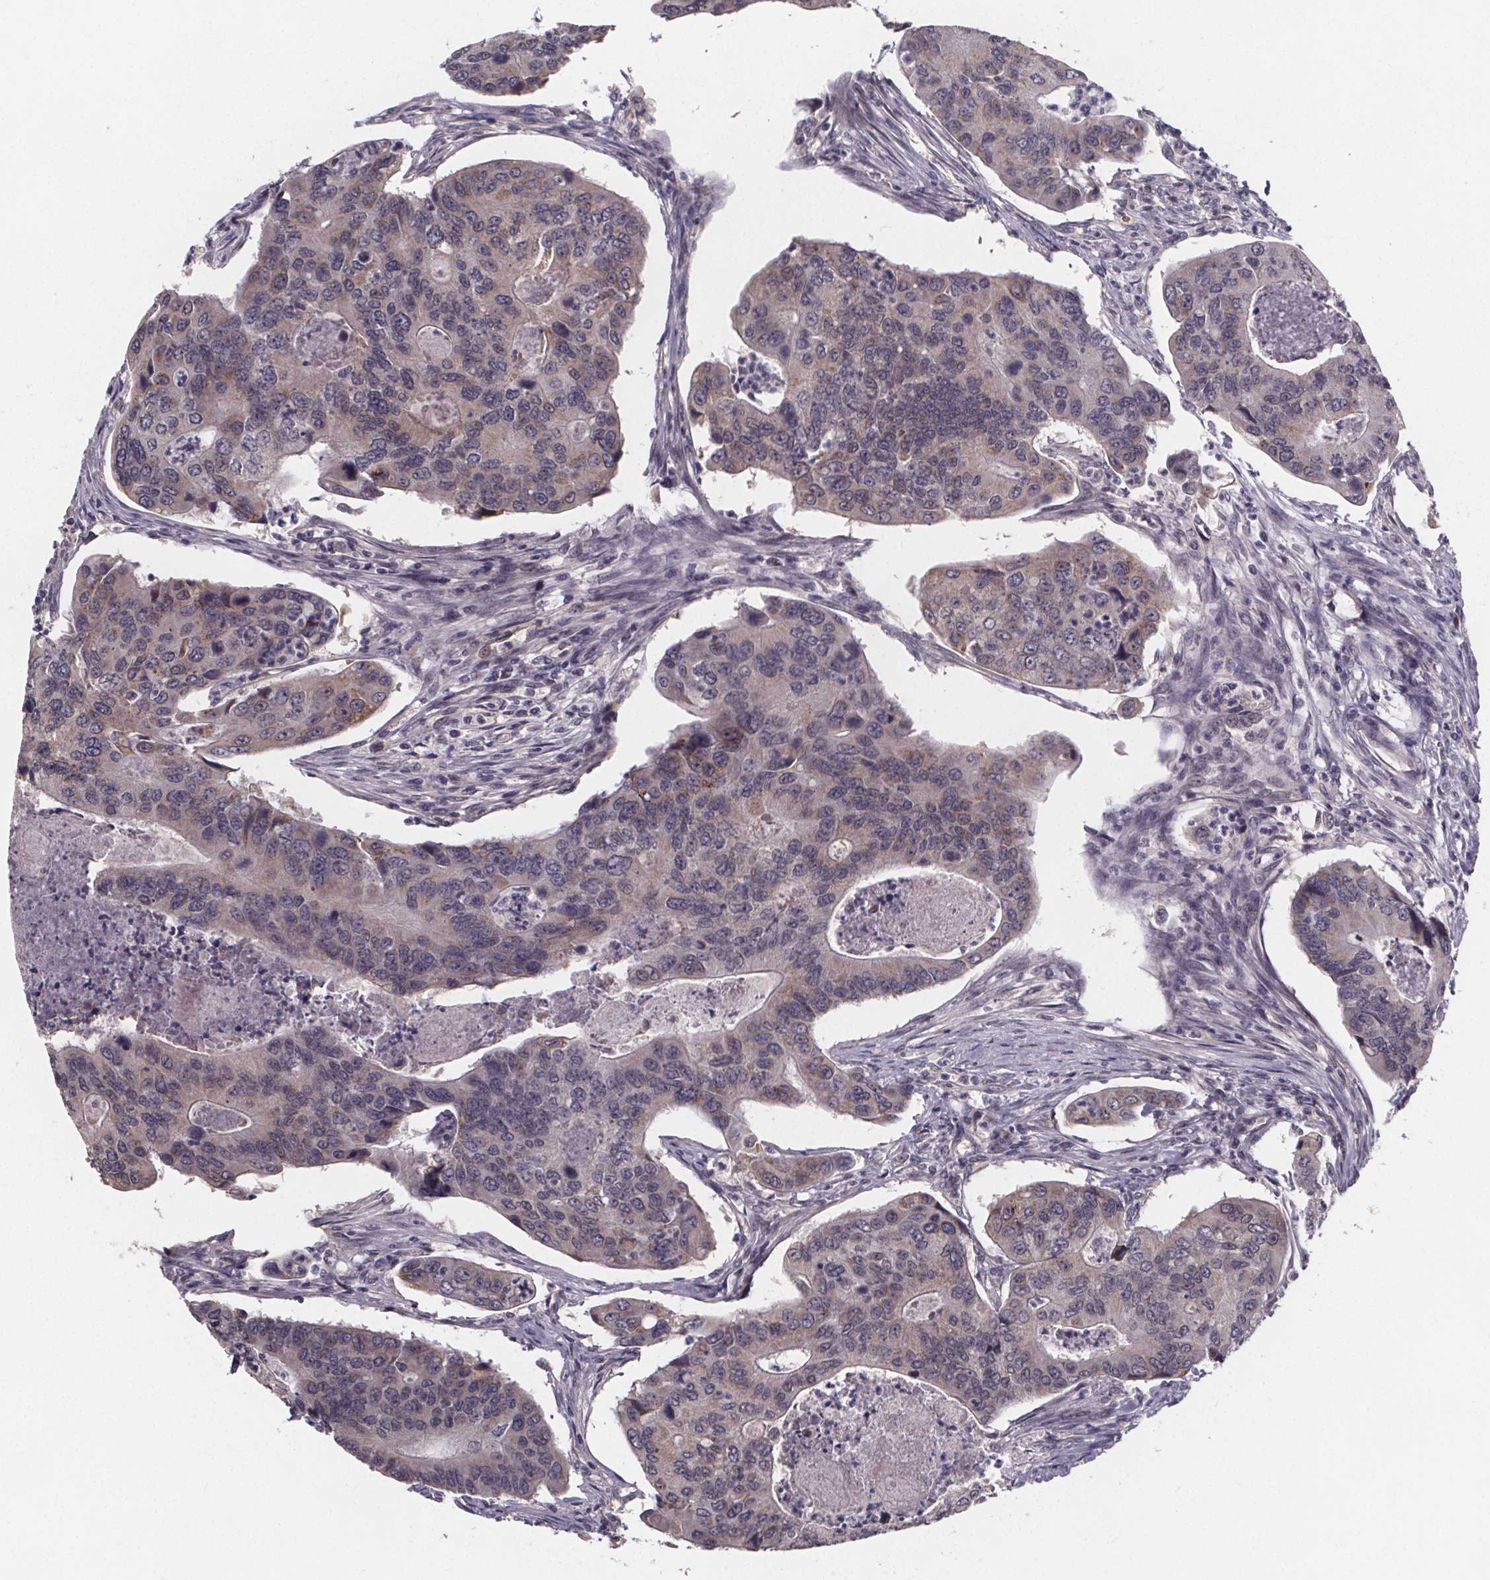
{"staining": {"intensity": "weak", "quantity": "<25%", "location": "cytoplasmic/membranous"}, "tissue": "colorectal cancer", "cell_type": "Tumor cells", "image_type": "cancer", "snomed": [{"axis": "morphology", "description": "Adenocarcinoma, NOS"}, {"axis": "topography", "description": "Colon"}], "caption": "Tumor cells are negative for brown protein staining in colorectal cancer.", "gene": "FAM181B", "patient": {"sex": "female", "age": 67}}